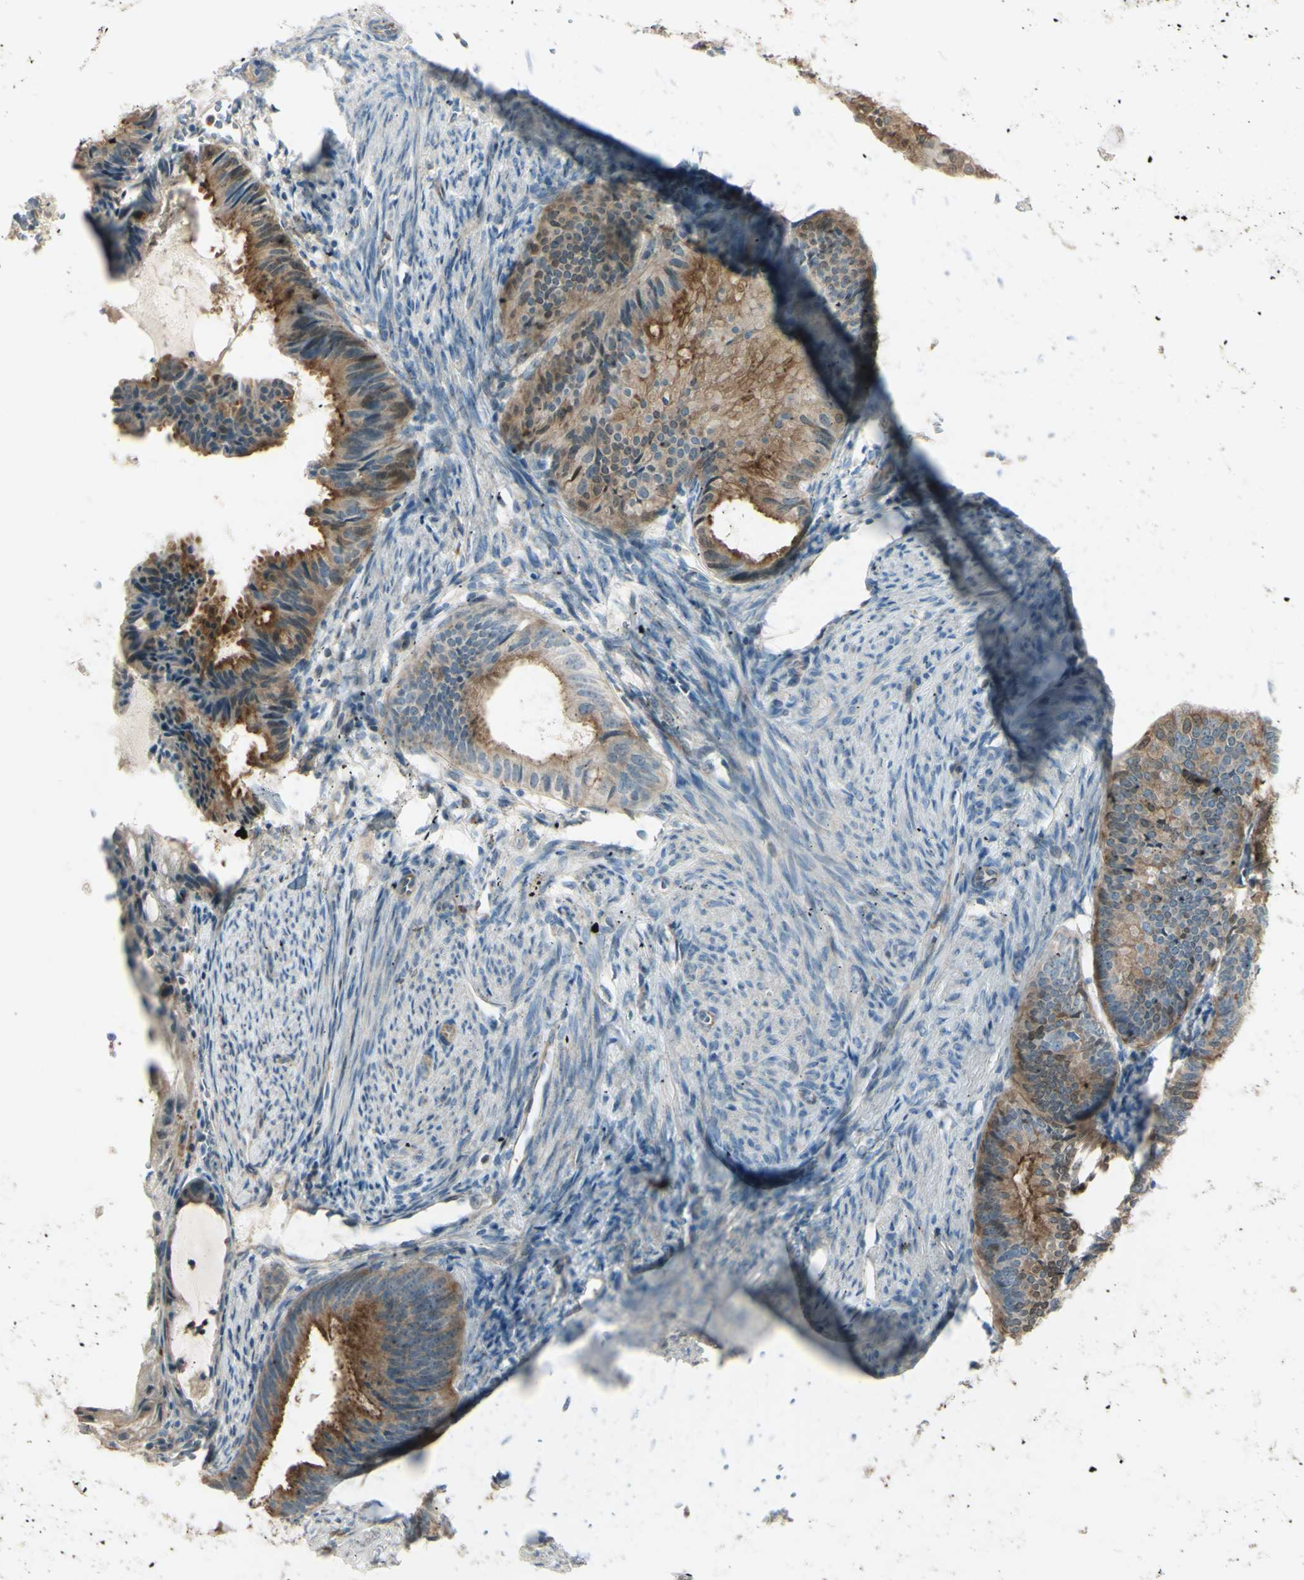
{"staining": {"intensity": "moderate", "quantity": ">75%", "location": "cytoplasmic/membranous"}, "tissue": "endometrial cancer", "cell_type": "Tumor cells", "image_type": "cancer", "snomed": [{"axis": "morphology", "description": "Adenocarcinoma, NOS"}, {"axis": "topography", "description": "Endometrium"}], "caption": "Immunohistochemical staining of human endometrial cancer shows medium levels of moderate cytoplasmic/membranous protein staining in about >75% of tumor cells.", "gene": "LMTK2", "patient": {"sex": "female", "age": 86}}